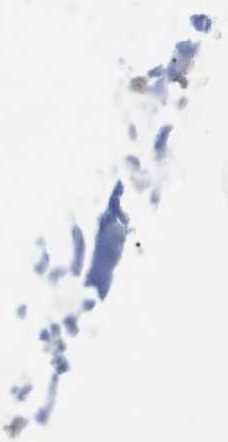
{"staining": {"intensity": "negative", "quantity": "none", "location": "none"}, "tissue": "adipose tissue", "cell_type": "Adipocytes", "image_type": "normal", "snomed": [{"axis": "morphology", "description": "Normal tissue, NOS"}, {"axis": "topography", "description": "Cartilage tissue"}, {"axis": "topography", "description": "Bronchus"}], "caption": "Micrograph shows no protein staining in adipocytes of benign adipose tissue. (DAB IHC with hematoxylin counter stain).", "gene": "EEF2K", "patient": {"sex": "female", "age": 73}}